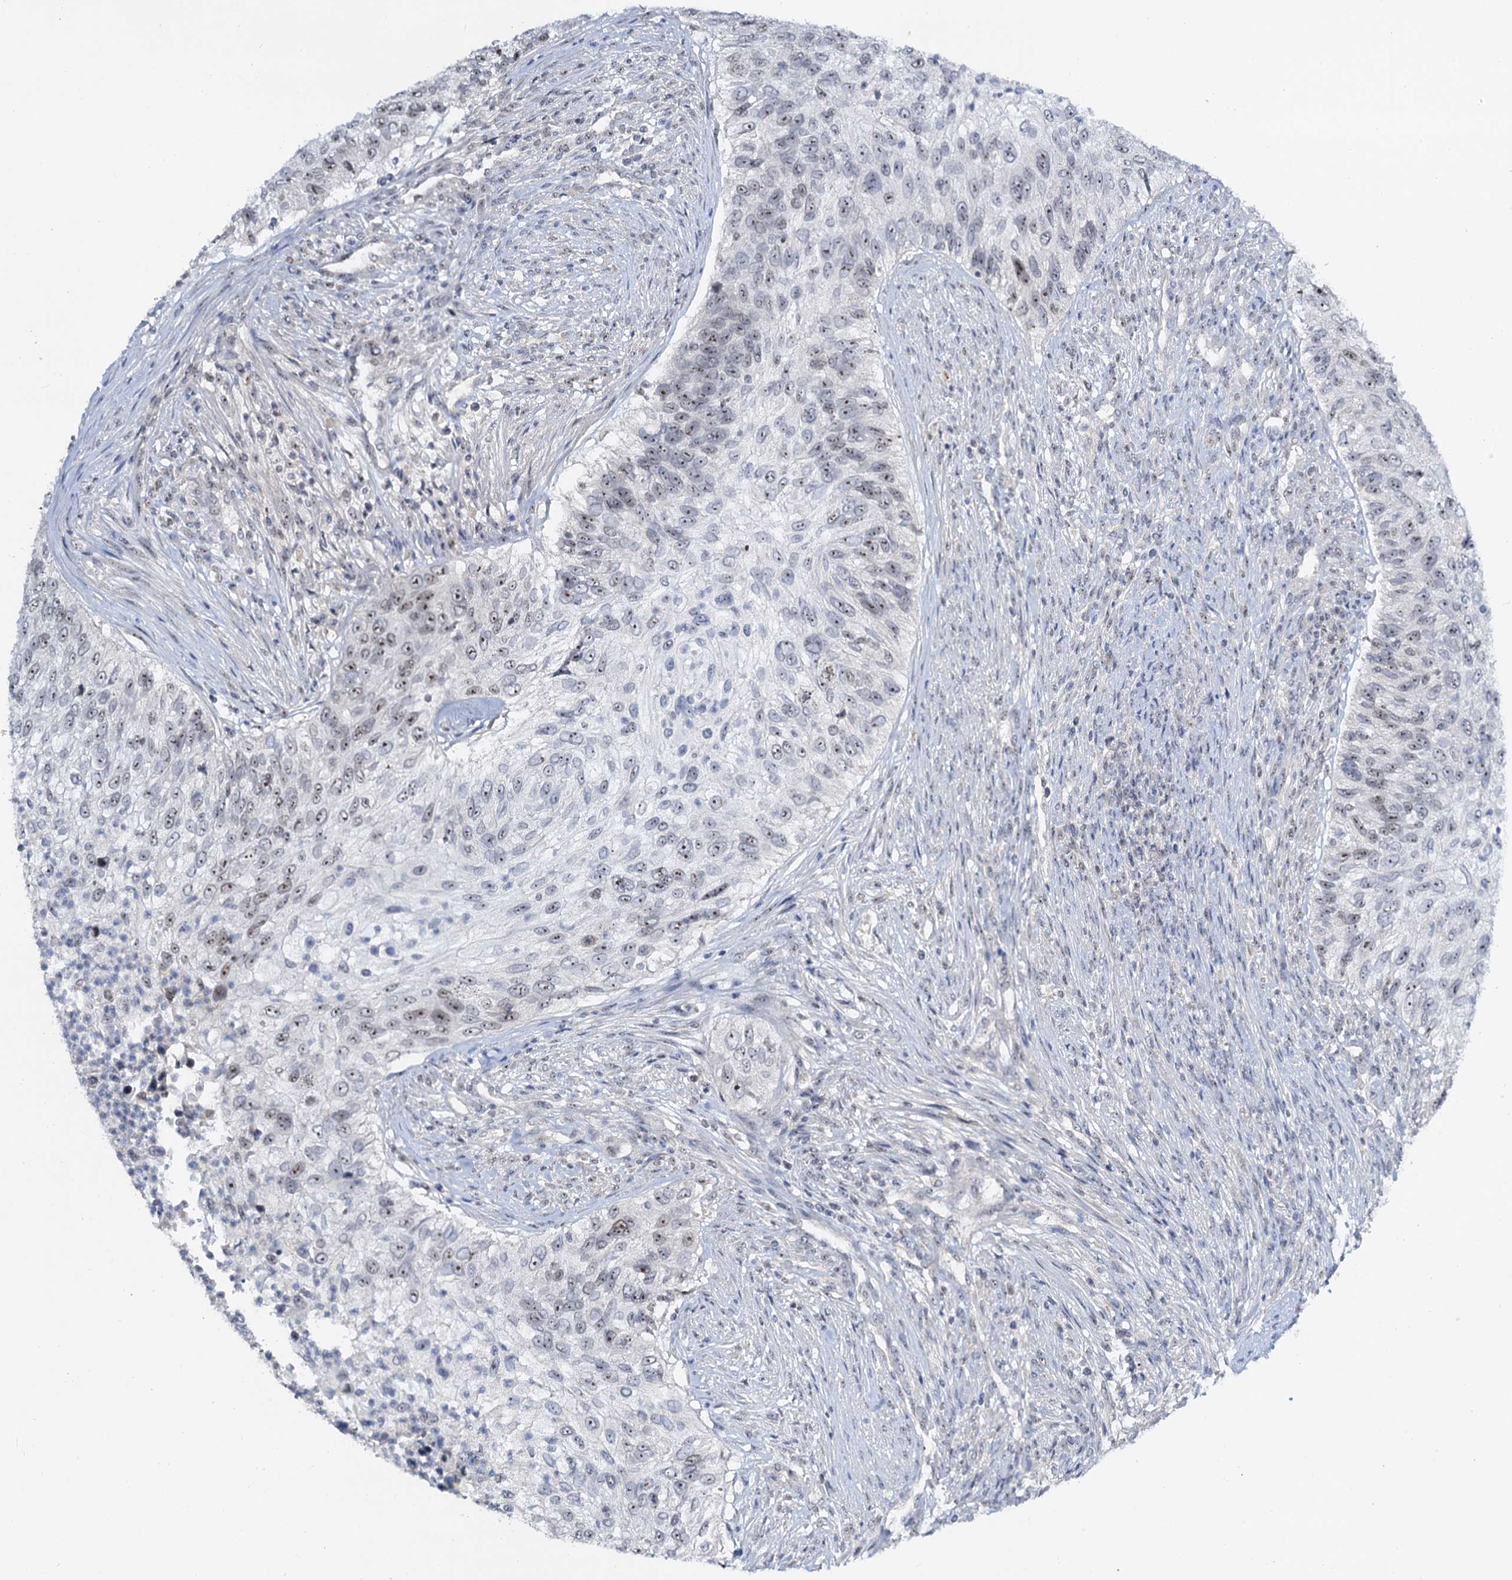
{"staining": {"intensity": "moderate", "quantity": "25%-75%", "location": "nuclear"}, "tissue": "urothelial cancer", "cell_type": "Tumor cells", "image_type": "cancer", "snomed": [{"axis": "morphology", "description": "Urothelial carcinoma, High grade"}, {"axis": "topography", "description": "Urinary bladder"}], "caption": "Immunohistochemical staining of high-grade urothelial carcinoma exhibits medium levels of moderate nuclear expression in approximately 25%-75% of tumor cells.", "gene": "NOP2", "patient": {"sex": "female", "age": 60}}